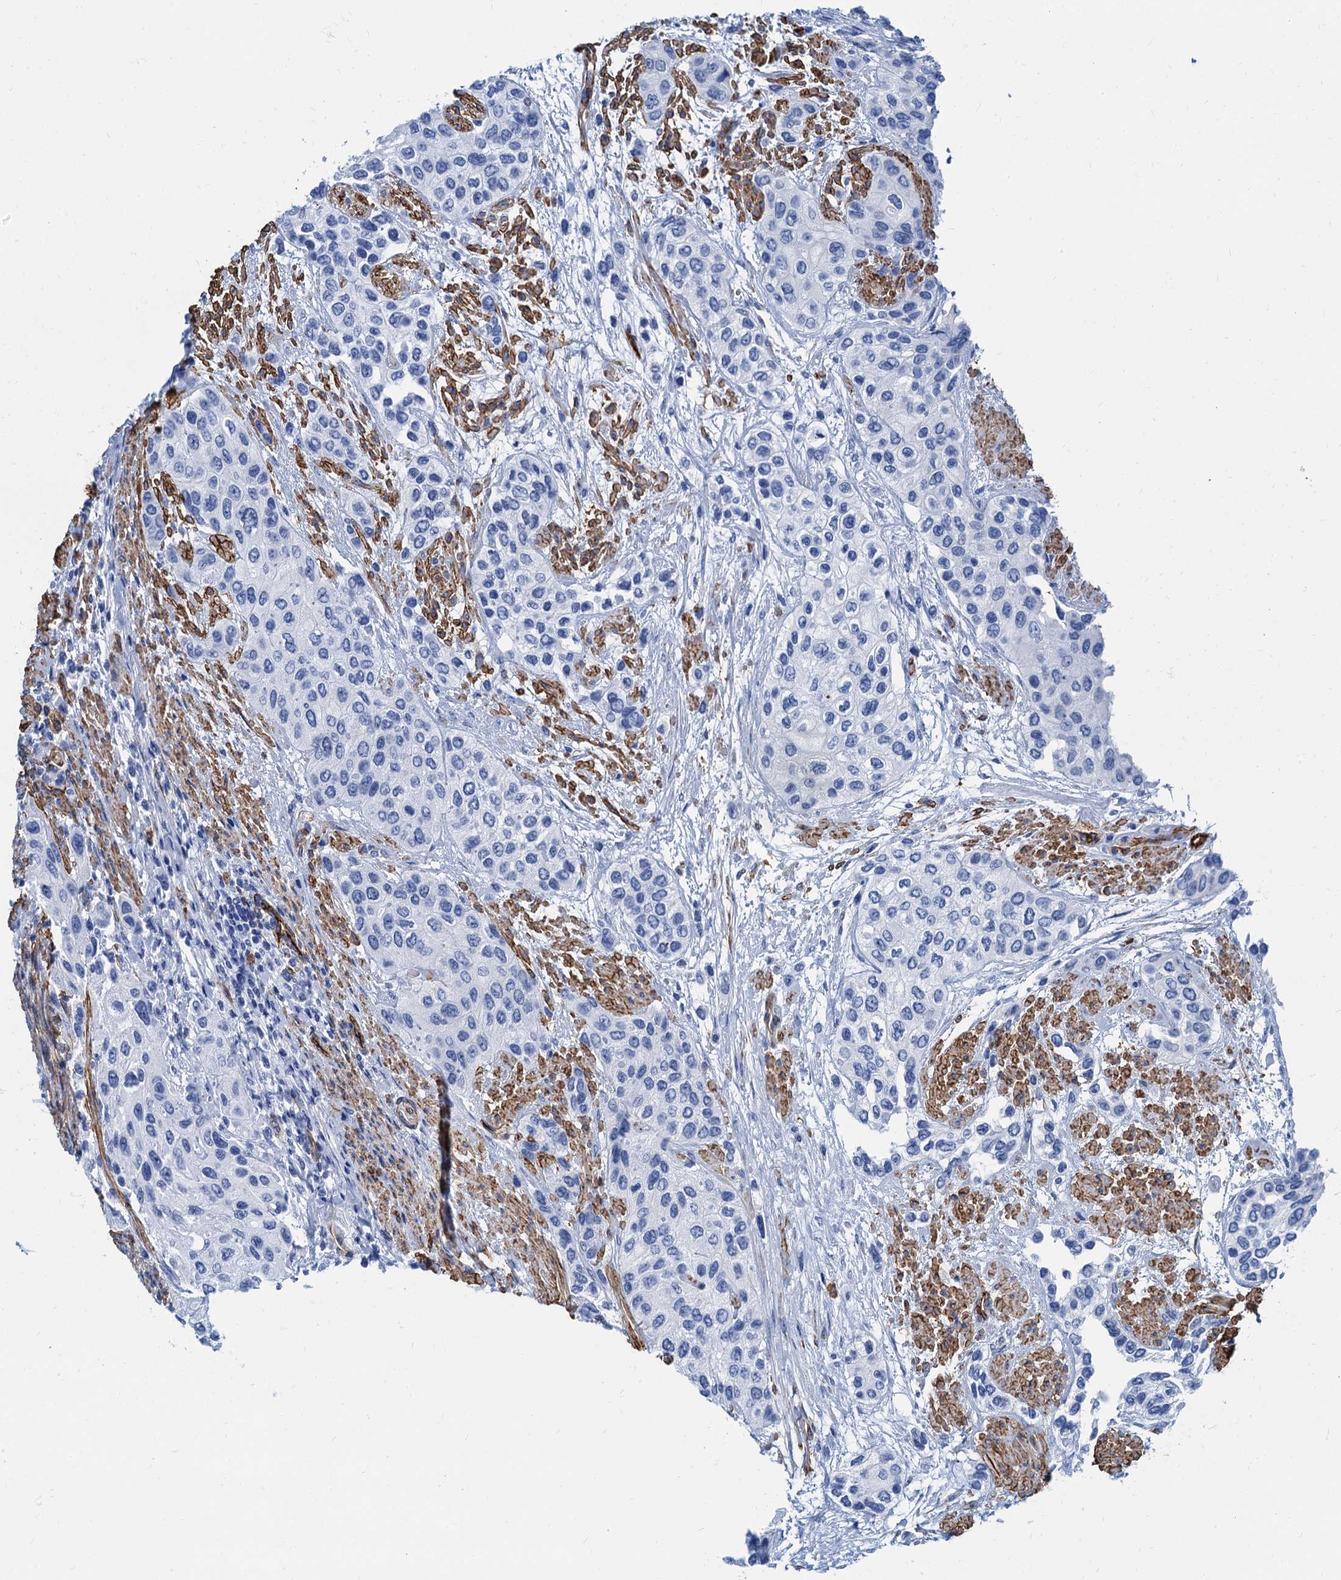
{"staining": {"intensity": "negative", "quantity": "none", "location": "none"}, "tissue": "urothelial cancer", "cell_type": "Tumor cells", "image_type": "cancer", "snomed": [{"axis": "morphology", "description": "Normal tissue, NOS"}, {"axis": "morphology", "description": "Urothelial carcinoma, High grade"}, {"axis": "topography", "description": "Vascular tissue"}, {"axis": "topography", "description": "Urinary bladder"}], "caption": "A micrograph of urothelial cancer stained for a protein demonstrates no brown staining in tumor cells.", "gene": "CAVIN2", "patient": {"sex": "female", "age": 56}}